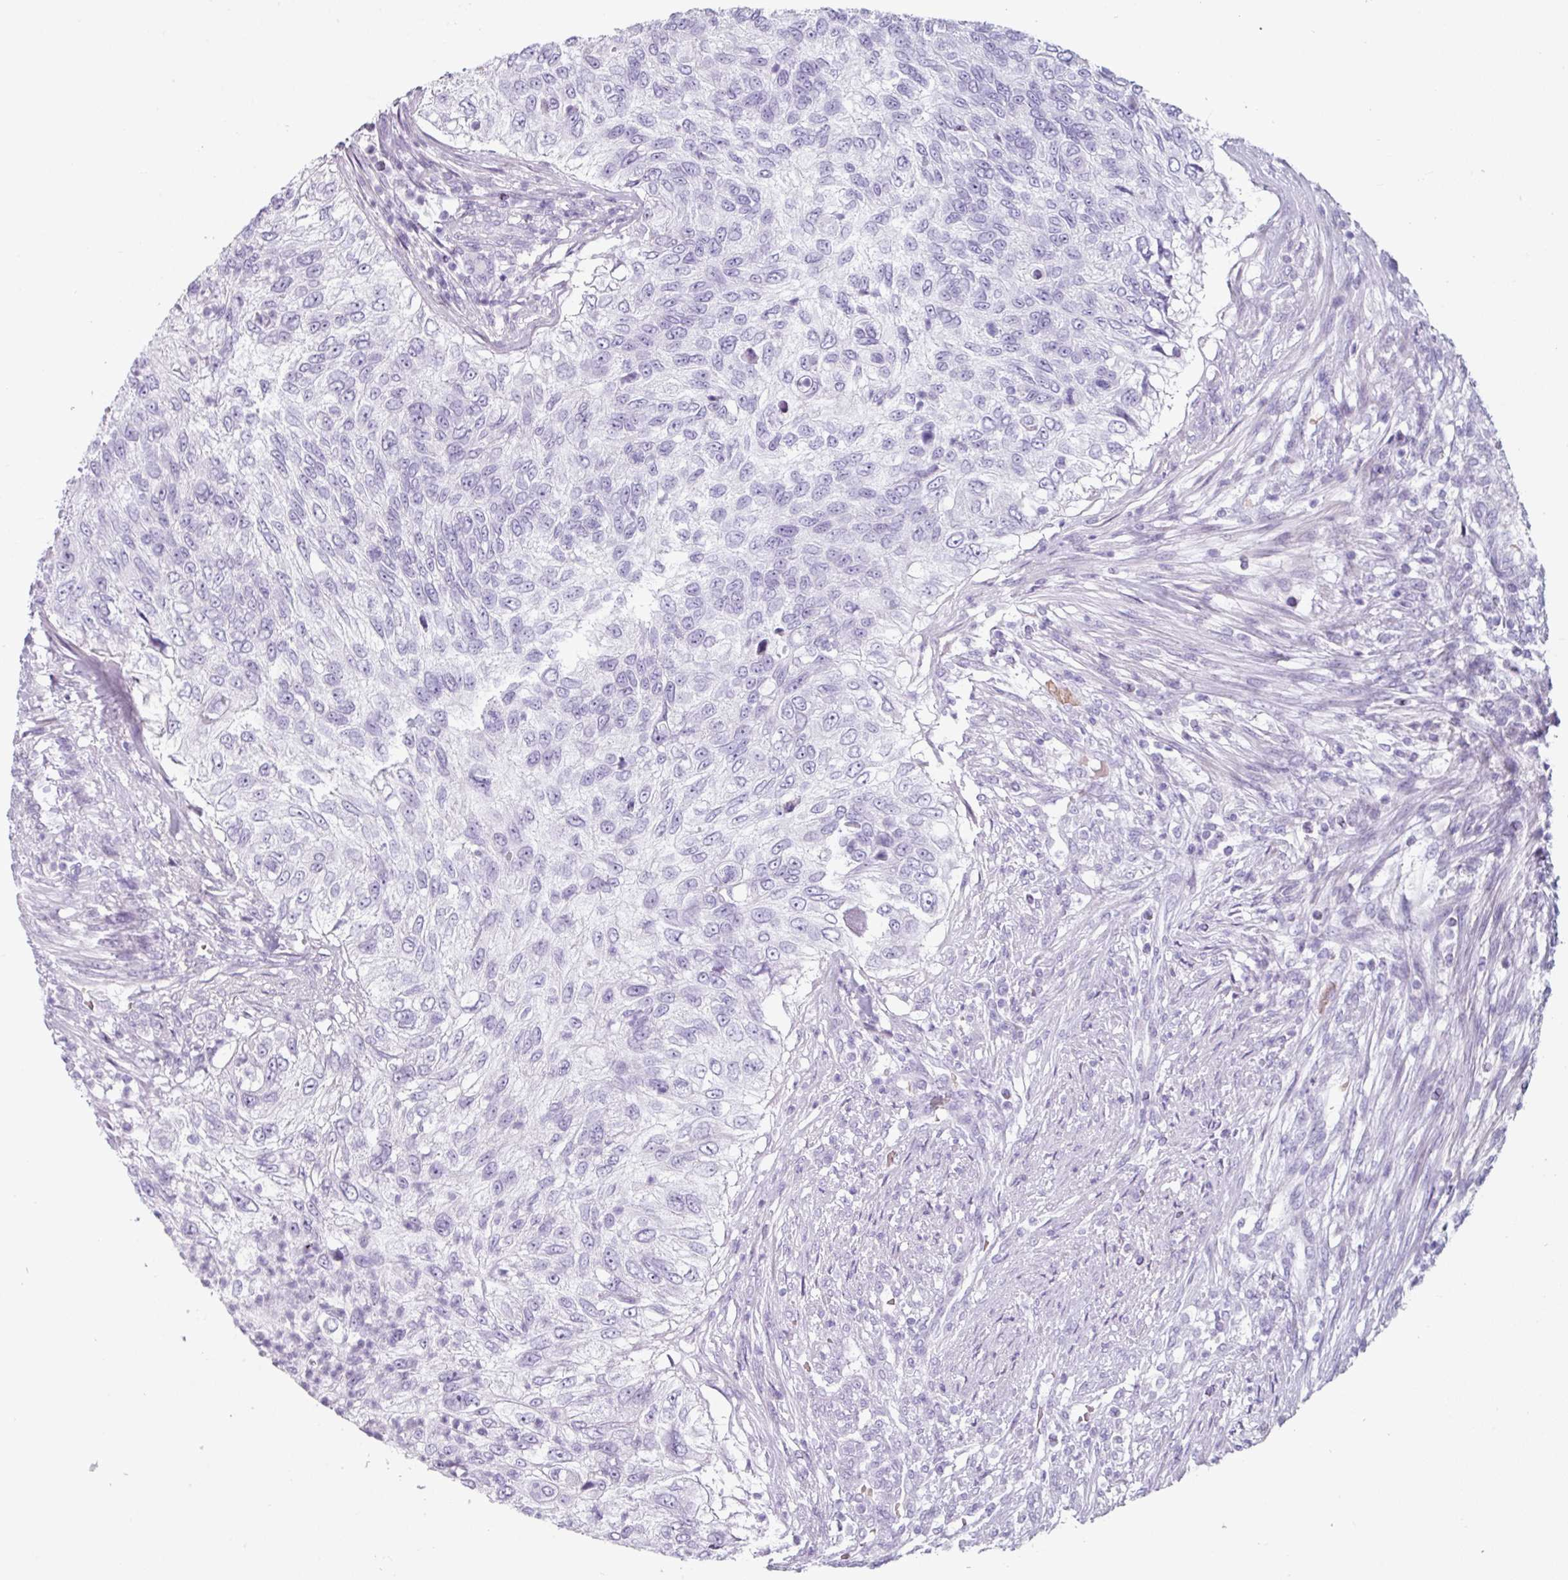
{"staining": {"intensity": "negative", "quantity": "none", "location": "none"}, "tissue": "urothelial cancer", "cell_type": "Tumor cells", "image_type": "cancer", "snomed": [{"axis": "morphology", "description": "Urothelial carcinoma, High grade"}, {"axis": "topography", "description": "Urinary bladder"}], "caption": "DAB (3,3'-diaminobenzidine) immunohistochemical staining of human high-grade urothelial carcinoma displays no significant expression in tumor cells. (Brightfield microscopy of DAB immunohistochemistry (IHC) at high magnification).", "gene": "CLCA1", "patient": {"sex": "female", "age": 60}}